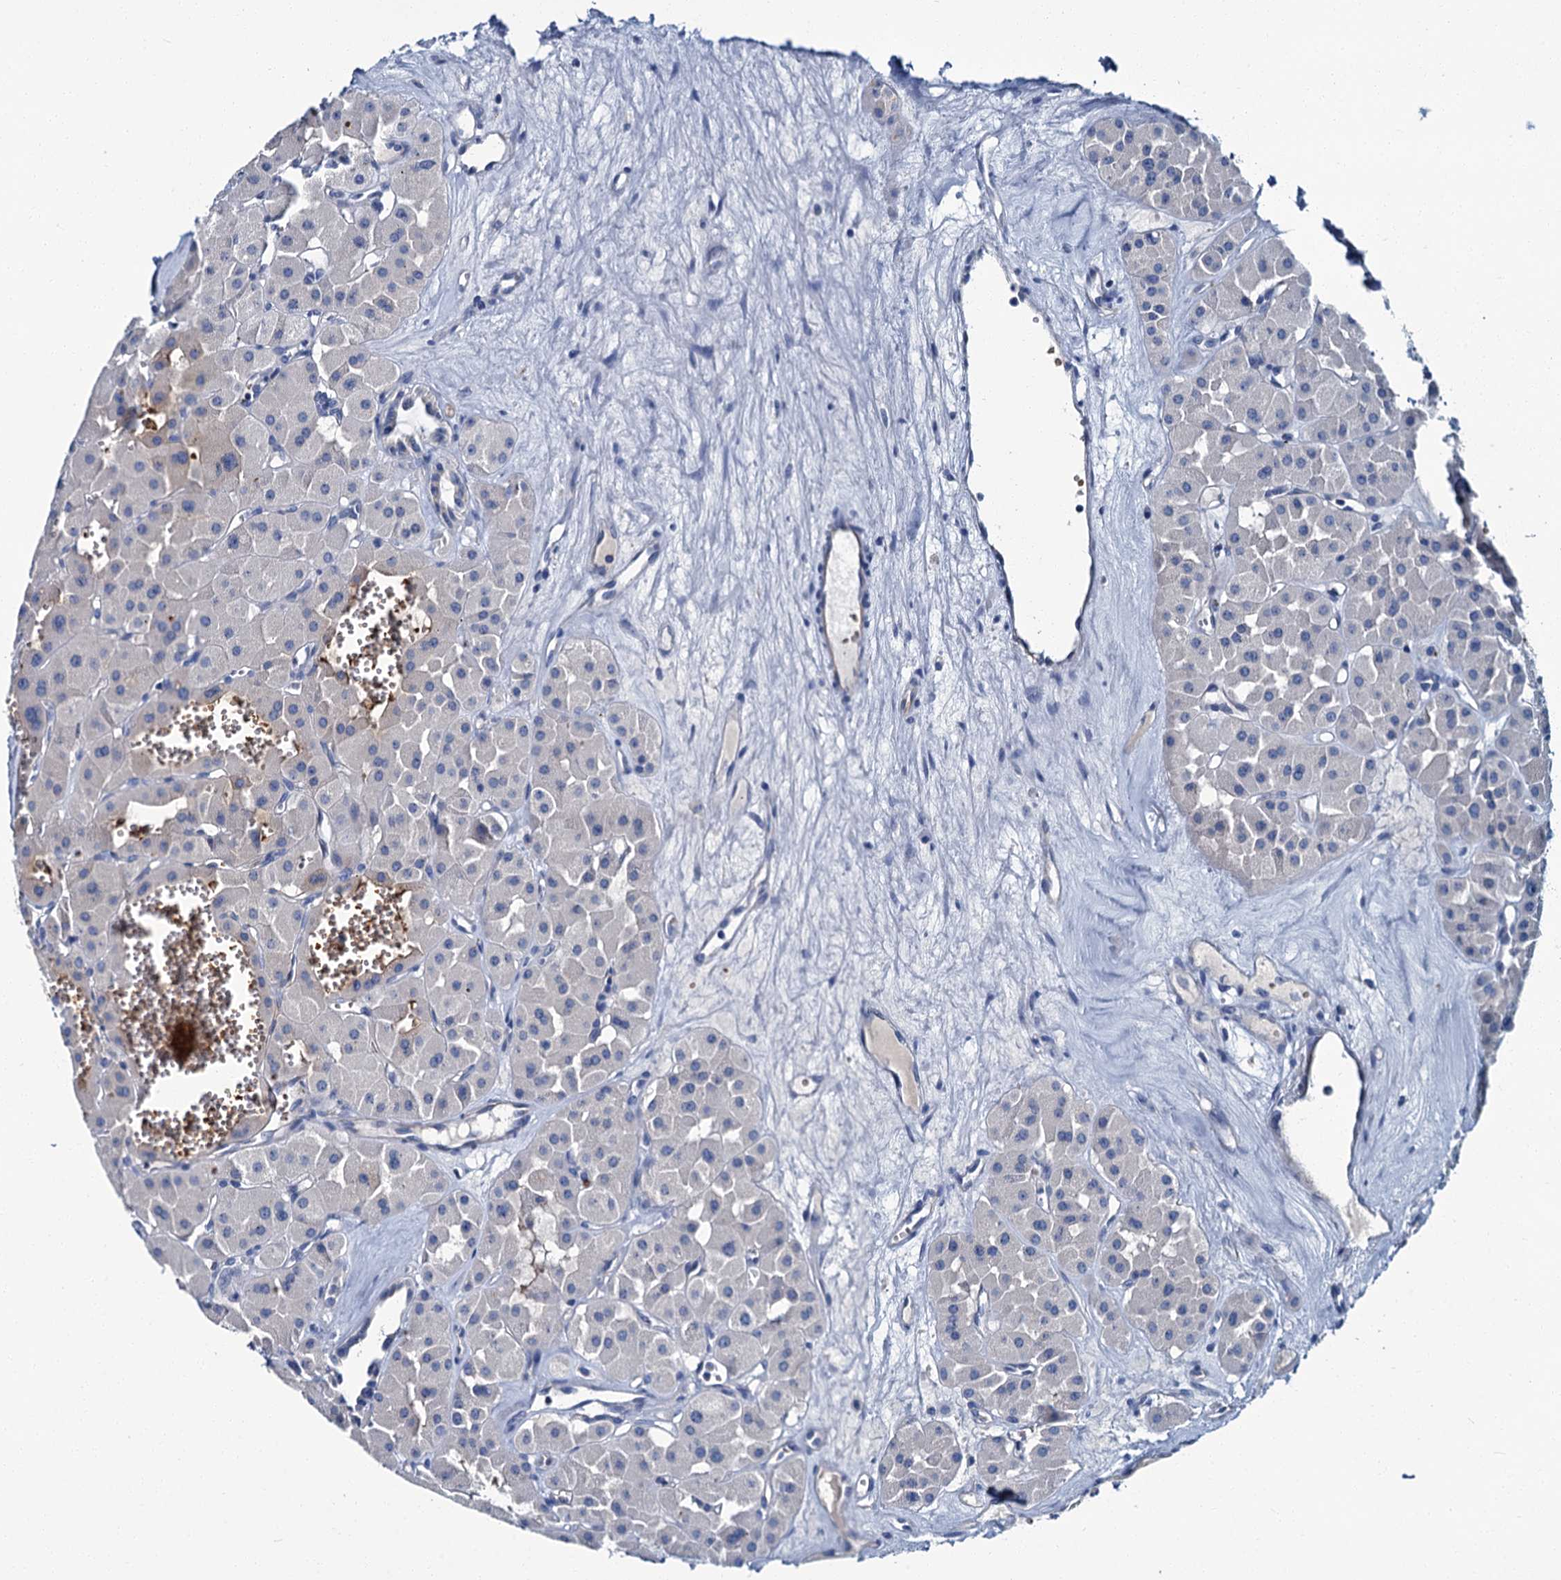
{"staining": {"intensity": "negative", "quantity": "none", "location": "none"}, "tissue": "renal cancer", "cell_type": "Tumor cells", "image_type": "cancer", "snomed": [{"axis": "morphology", "description": "Carcinoma, NOS"}, {"axis": "topography", "description": "Kidney"}], "caption": "Renal cancer was stained to show a protein in brown. There is no significant positivity in tumor cells.", "gene": "ATG2A", "patient": {"sex": "female", "age": 75}}